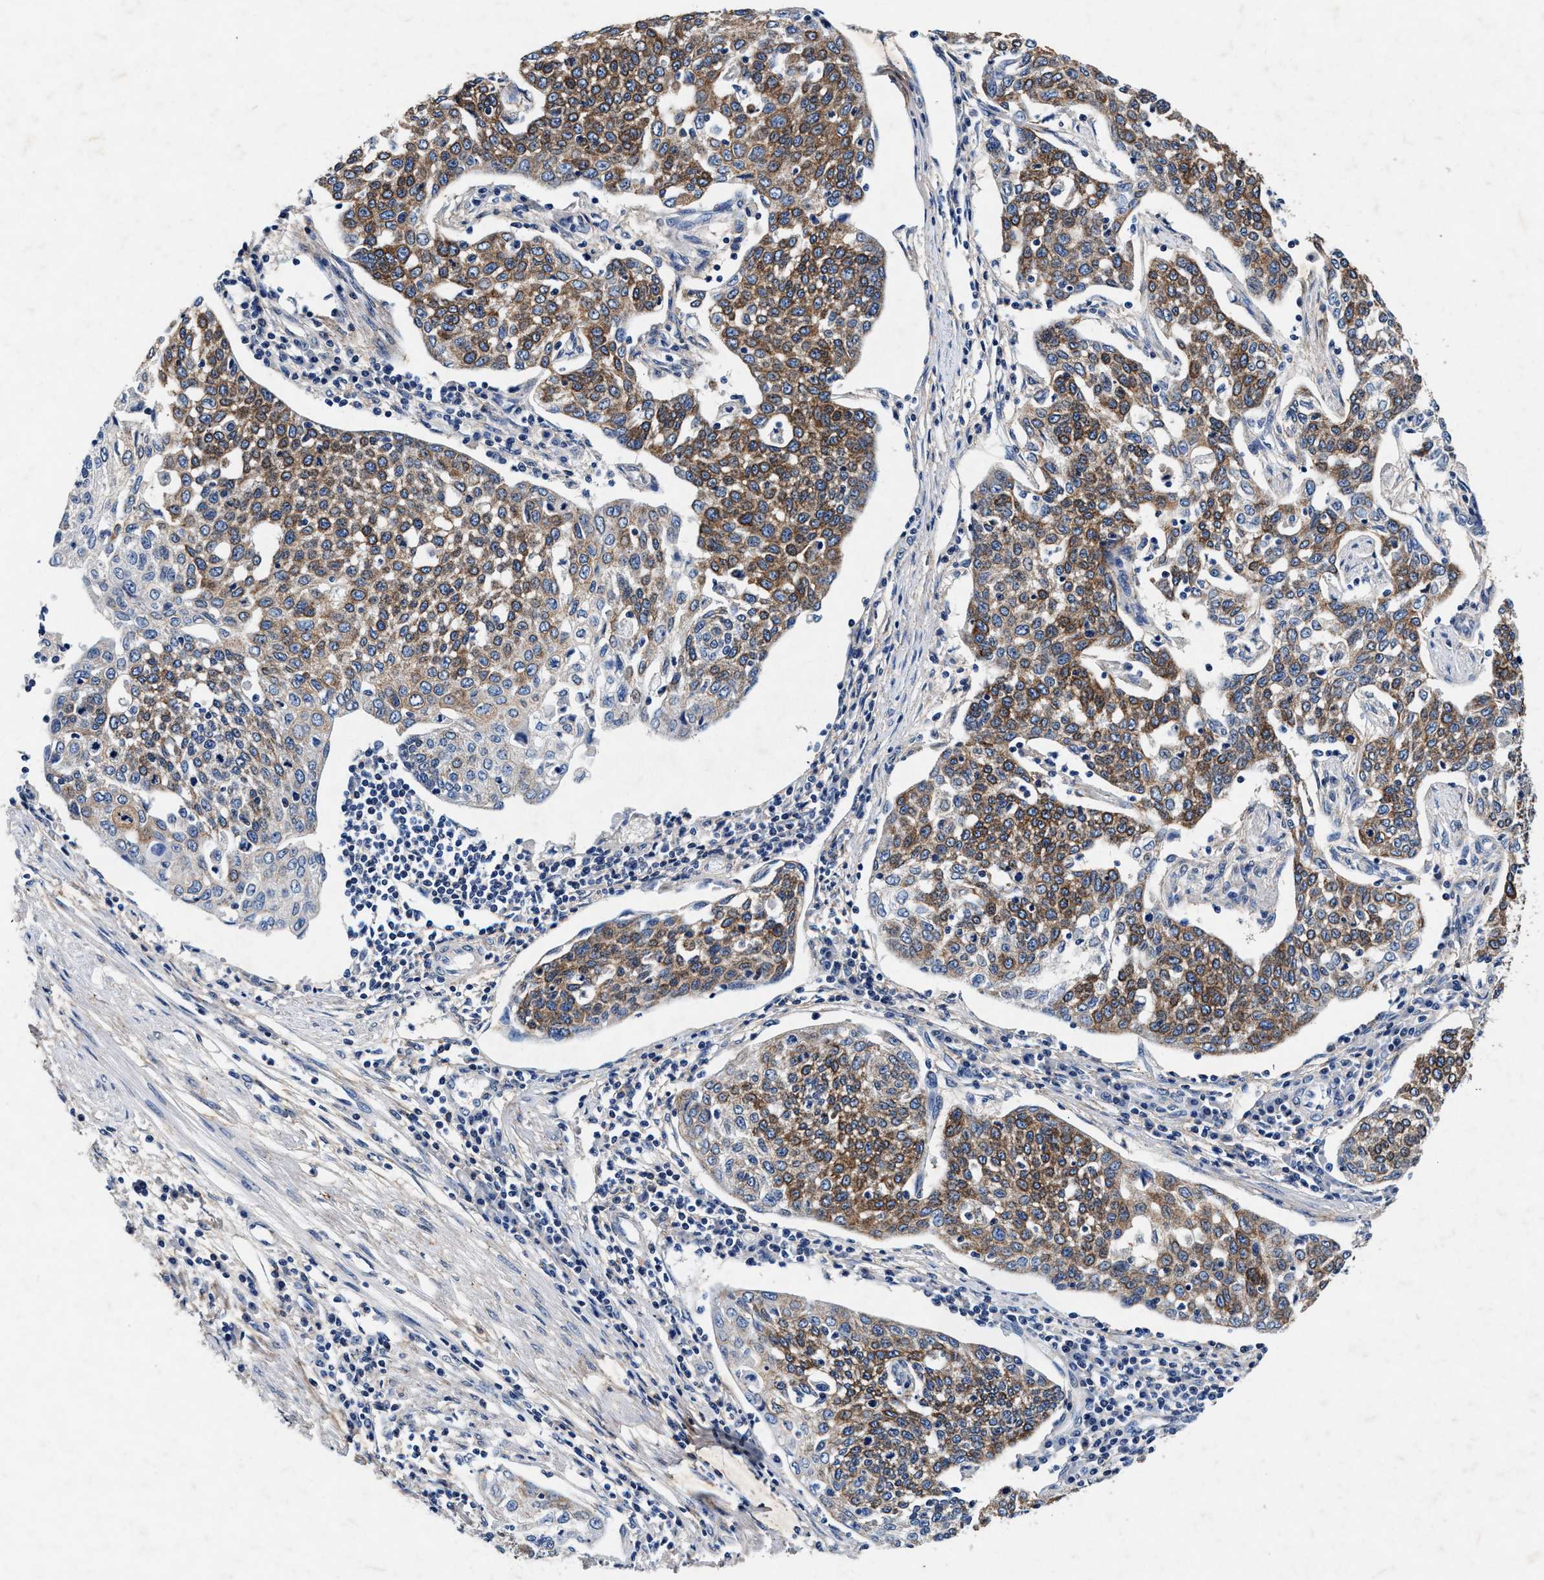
{"staining": {"intensity": "moderate", "quantity": ">75%", "location": "cytoplasmic/membranous"}, "tissue": "cervical cancer", "cell_type": "Tumor cells", "image_type": "cancer", "snomed": [{"axis": "morphology", "description": "Squamous cell carcinoma, NOS"}, {"axis": "topography", "description": "Cervix"}], "caption": "Immunohistochemistry photomicrograph of neoplastic tissue: human cervical squamous cell carcinoma stained using immunohistochemistry exhibits medium levels of moderate protein expression localized specifically in the cytoplasmic/membranous of tumor cells, appearing as a cytoplasmic/membranous brown color.", "gene": "SLC8A1", "patient": {"sex": "female", "age": 34}}